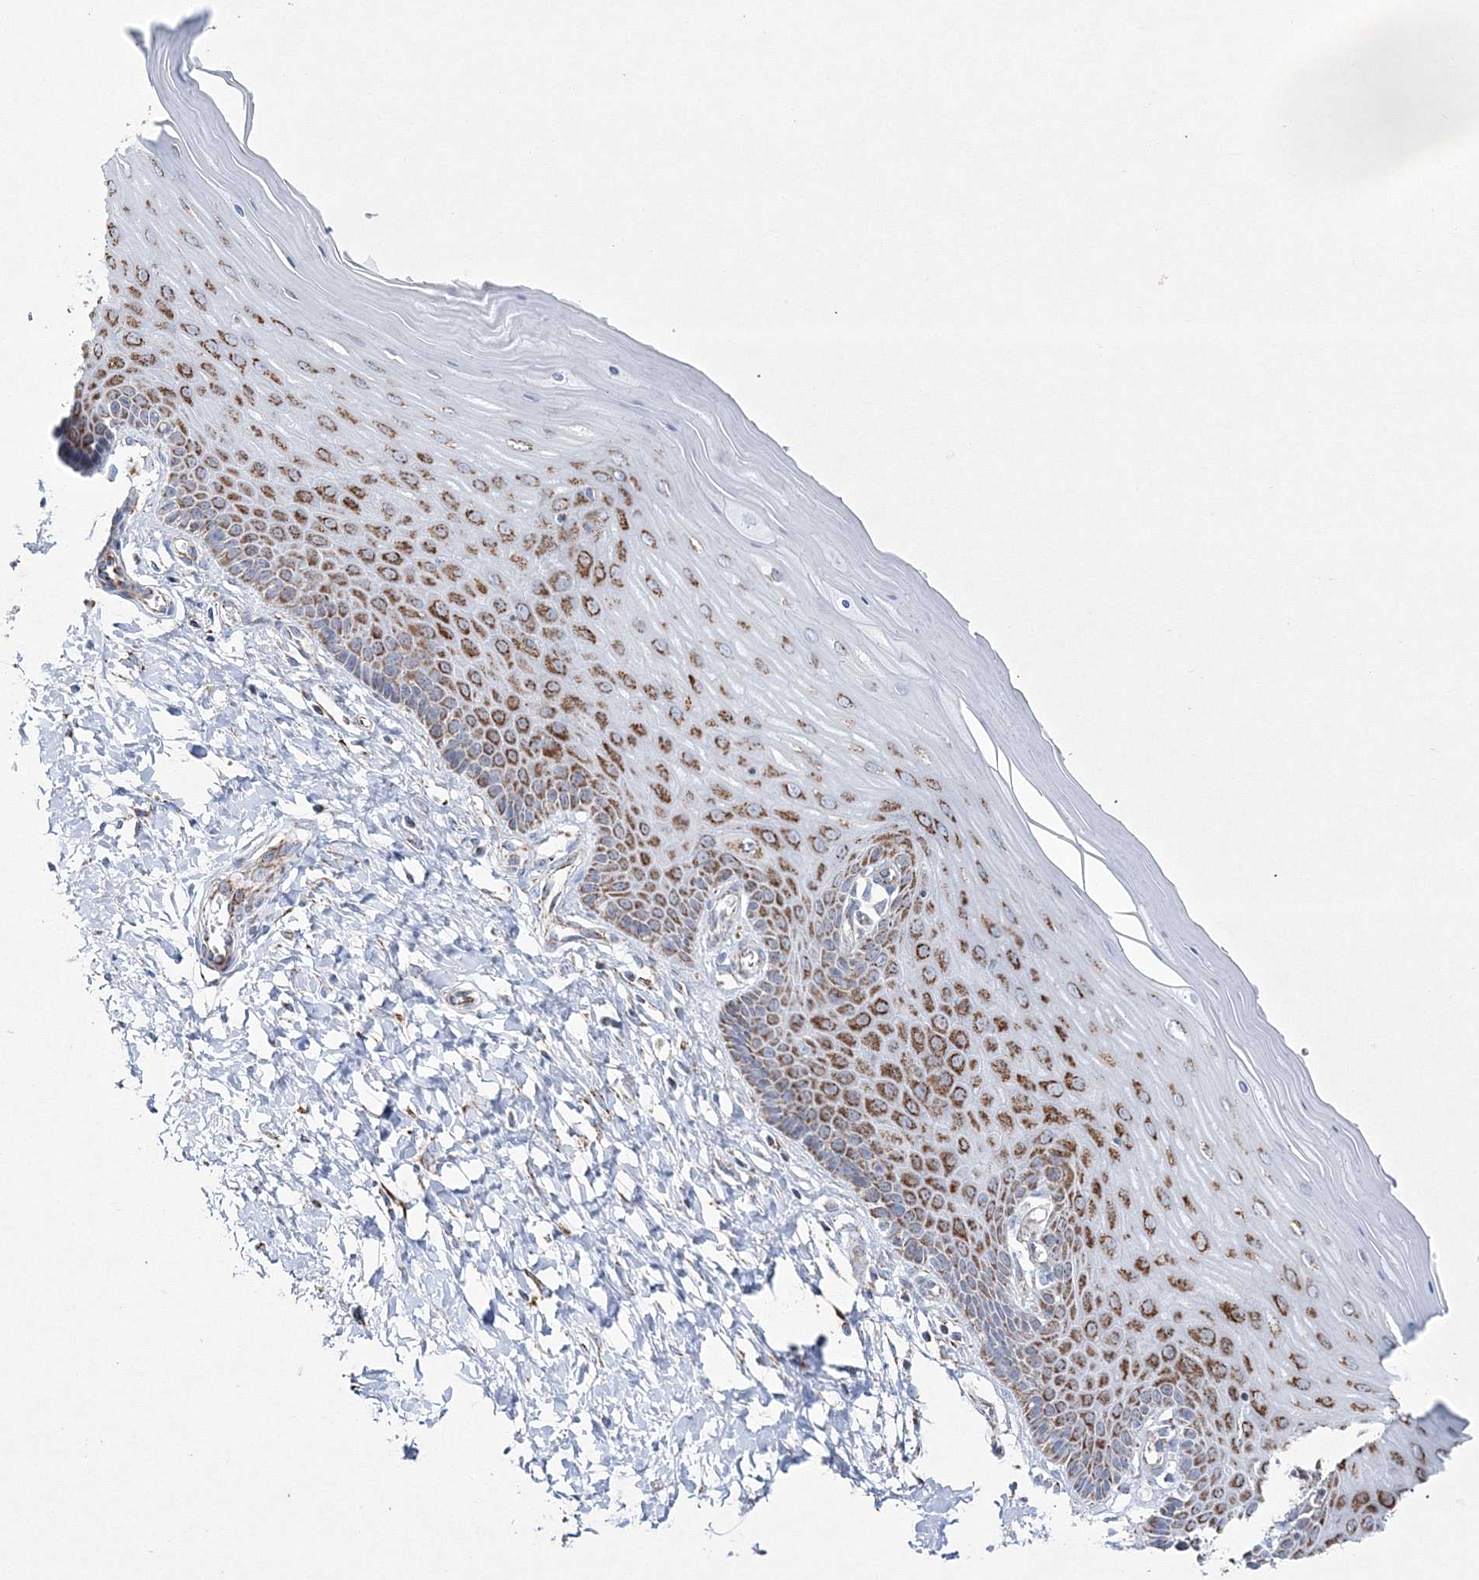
{"staining": {"intensity": "moderate", "quantity": "25%-75%", "location": "cytoplasmic/membranous"}, "tissue": "cervix", "cell_type": "Glandular cells", "image_type": "normal", "snomed": [{"axis": "morphology", "description": "Normal tissue, NOS"}, {"axis": "topography", "description": "Cervix"}], "caption": "An immunohistochemistry micrograph of unremarkable tissue is shown. Protein staining in brown highlights moderate cytoplasmic/membranous positivity in cervix within glandular cells. (IHC, brightfield microscopy, high magnification).", "gene": "HIBCH", "patient": {"sex": "female", "age": 55}}